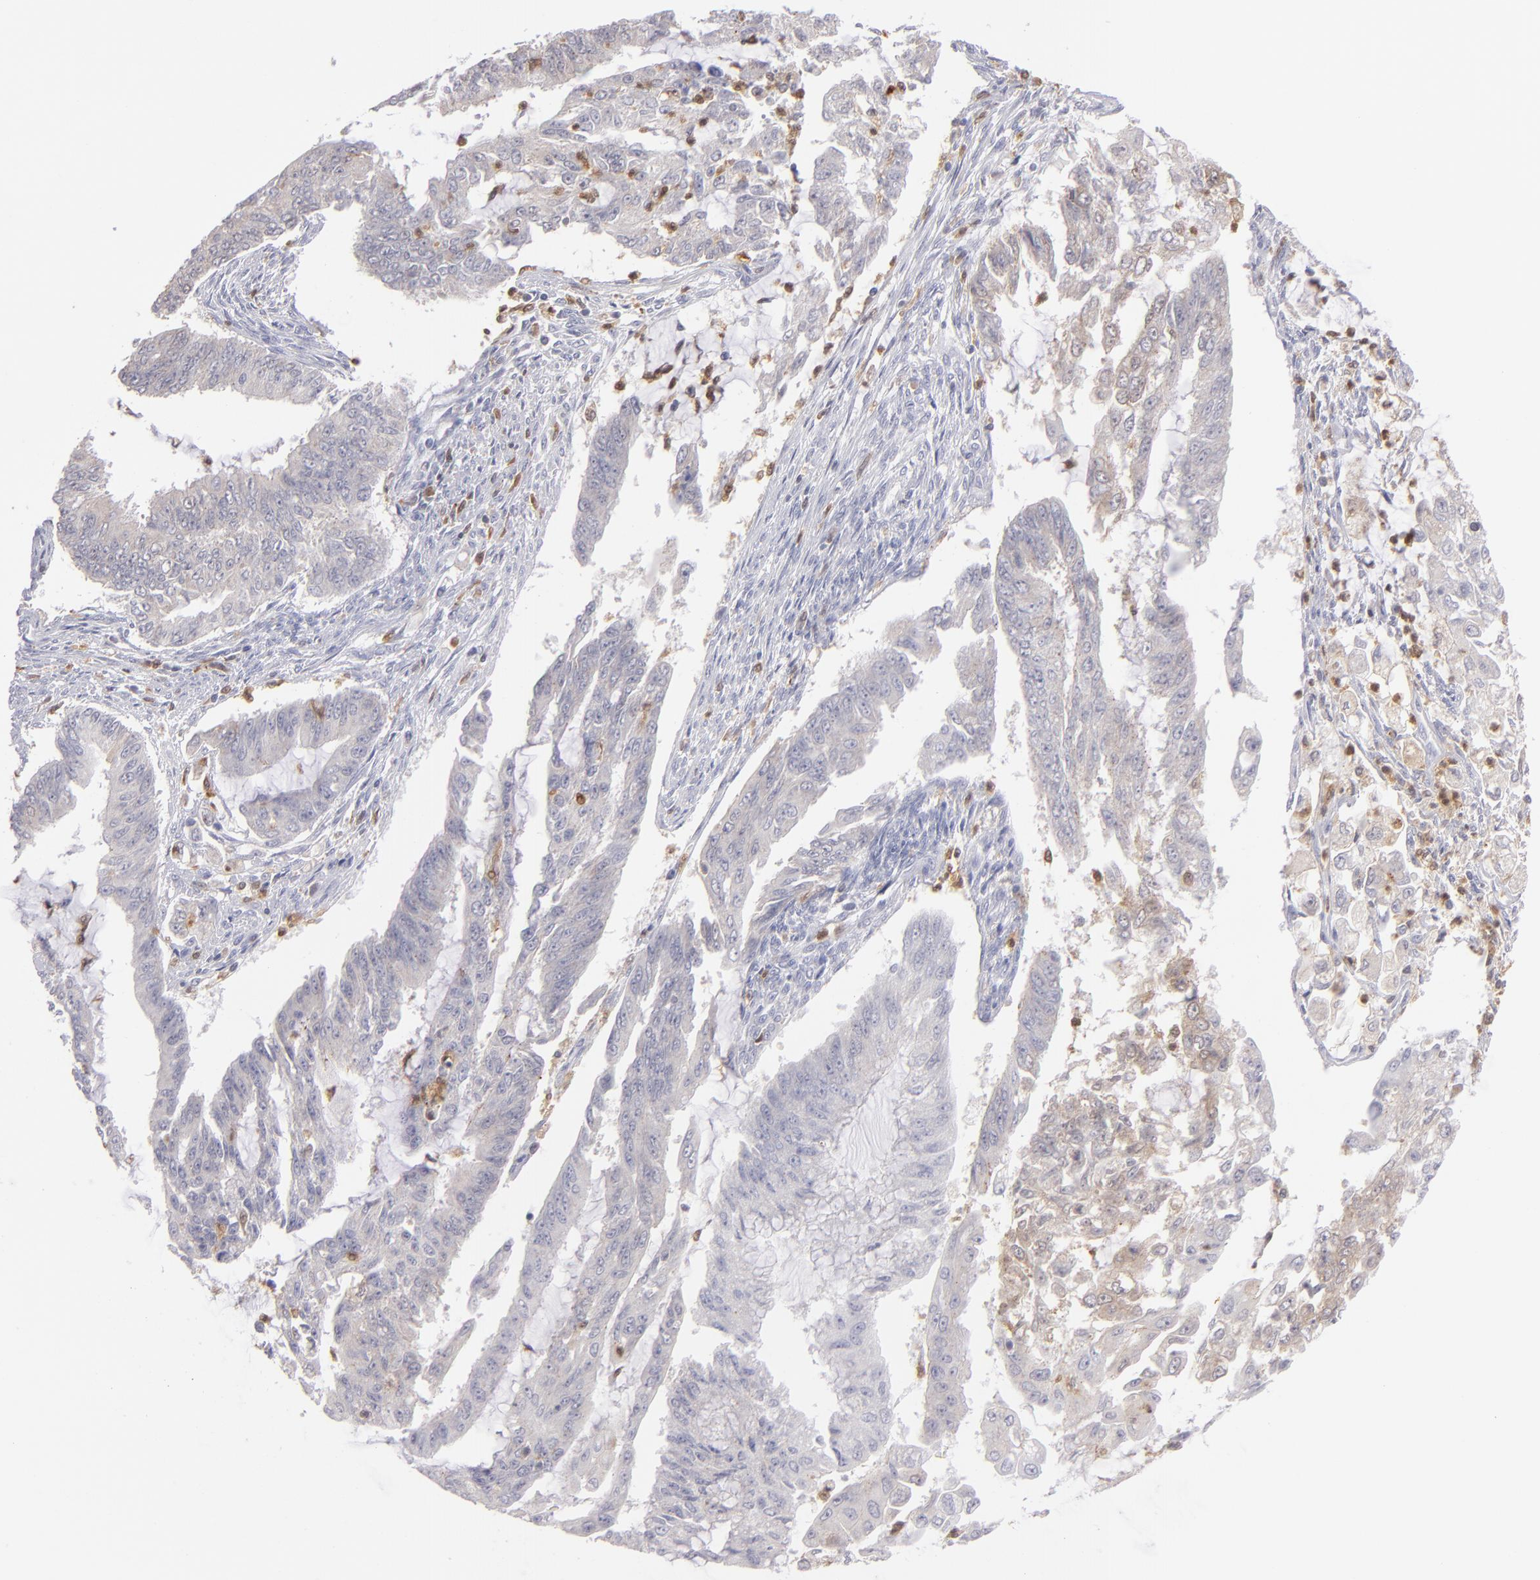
{"staining": {"intensity": "weak", "quantity": "<25%", "location": "cytoplasmic/membranous"}, "tissue": "endometrial cancer", "cell_type": "Tumor cells", "image_type": "cancer", "snomed": [{"axis": "morphology", "description": "Adenocarcinoma, NOS"}, {"axis": "topography", "description": "Endometrium"}], "caption": "Immunohistochemical staining of human adenocarcinoma (endometrial) exhibits no significant expression in tumor cells.", "gene": "PRKCD", "patient": {"sex": "female", "age": 75}}